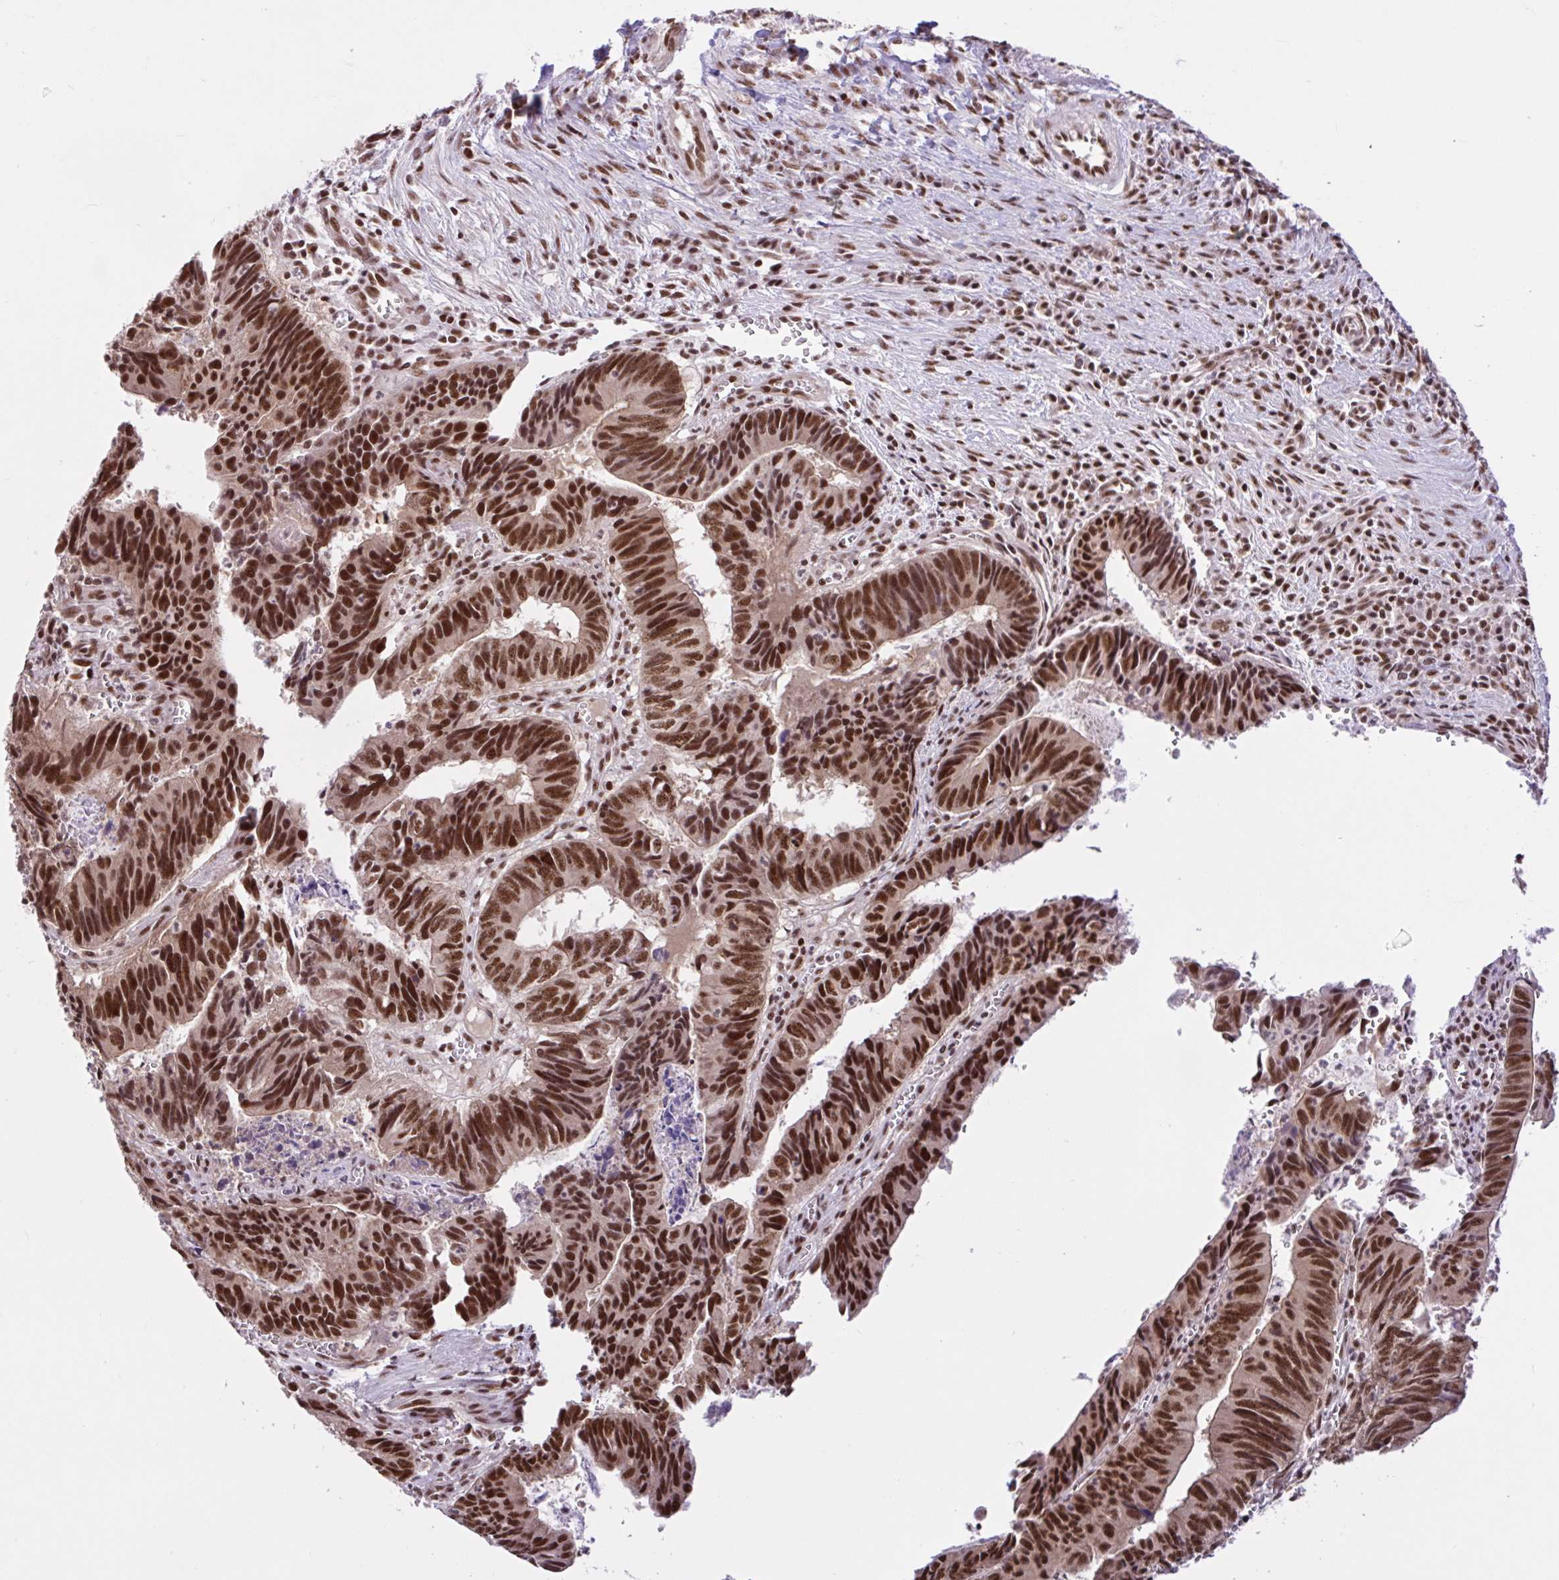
{"staining": {"intensity": "strong", "quantity": ">75%", "location": "nuclear"}, "tissue": "colorectal cancer", "cell_type": "Tumor cells", "image_type": "cancer", "snomed": [{"axis": "morphology", "description": "Adenocarcinoma, NOS"}, {"axis": "topography", "description": "Colon"}], "caption": "Immunohistochemical staining of human colorectal adenocarcinoma displays strong nuclear protein staining in about >75% of tumor cells. Using DAB (brown) and hematoxylin (blue) stains, captured at high magnification using brightfield microscopy.", "gene": "CCDC12", "patient": {"sex": "male", "age": 86}}